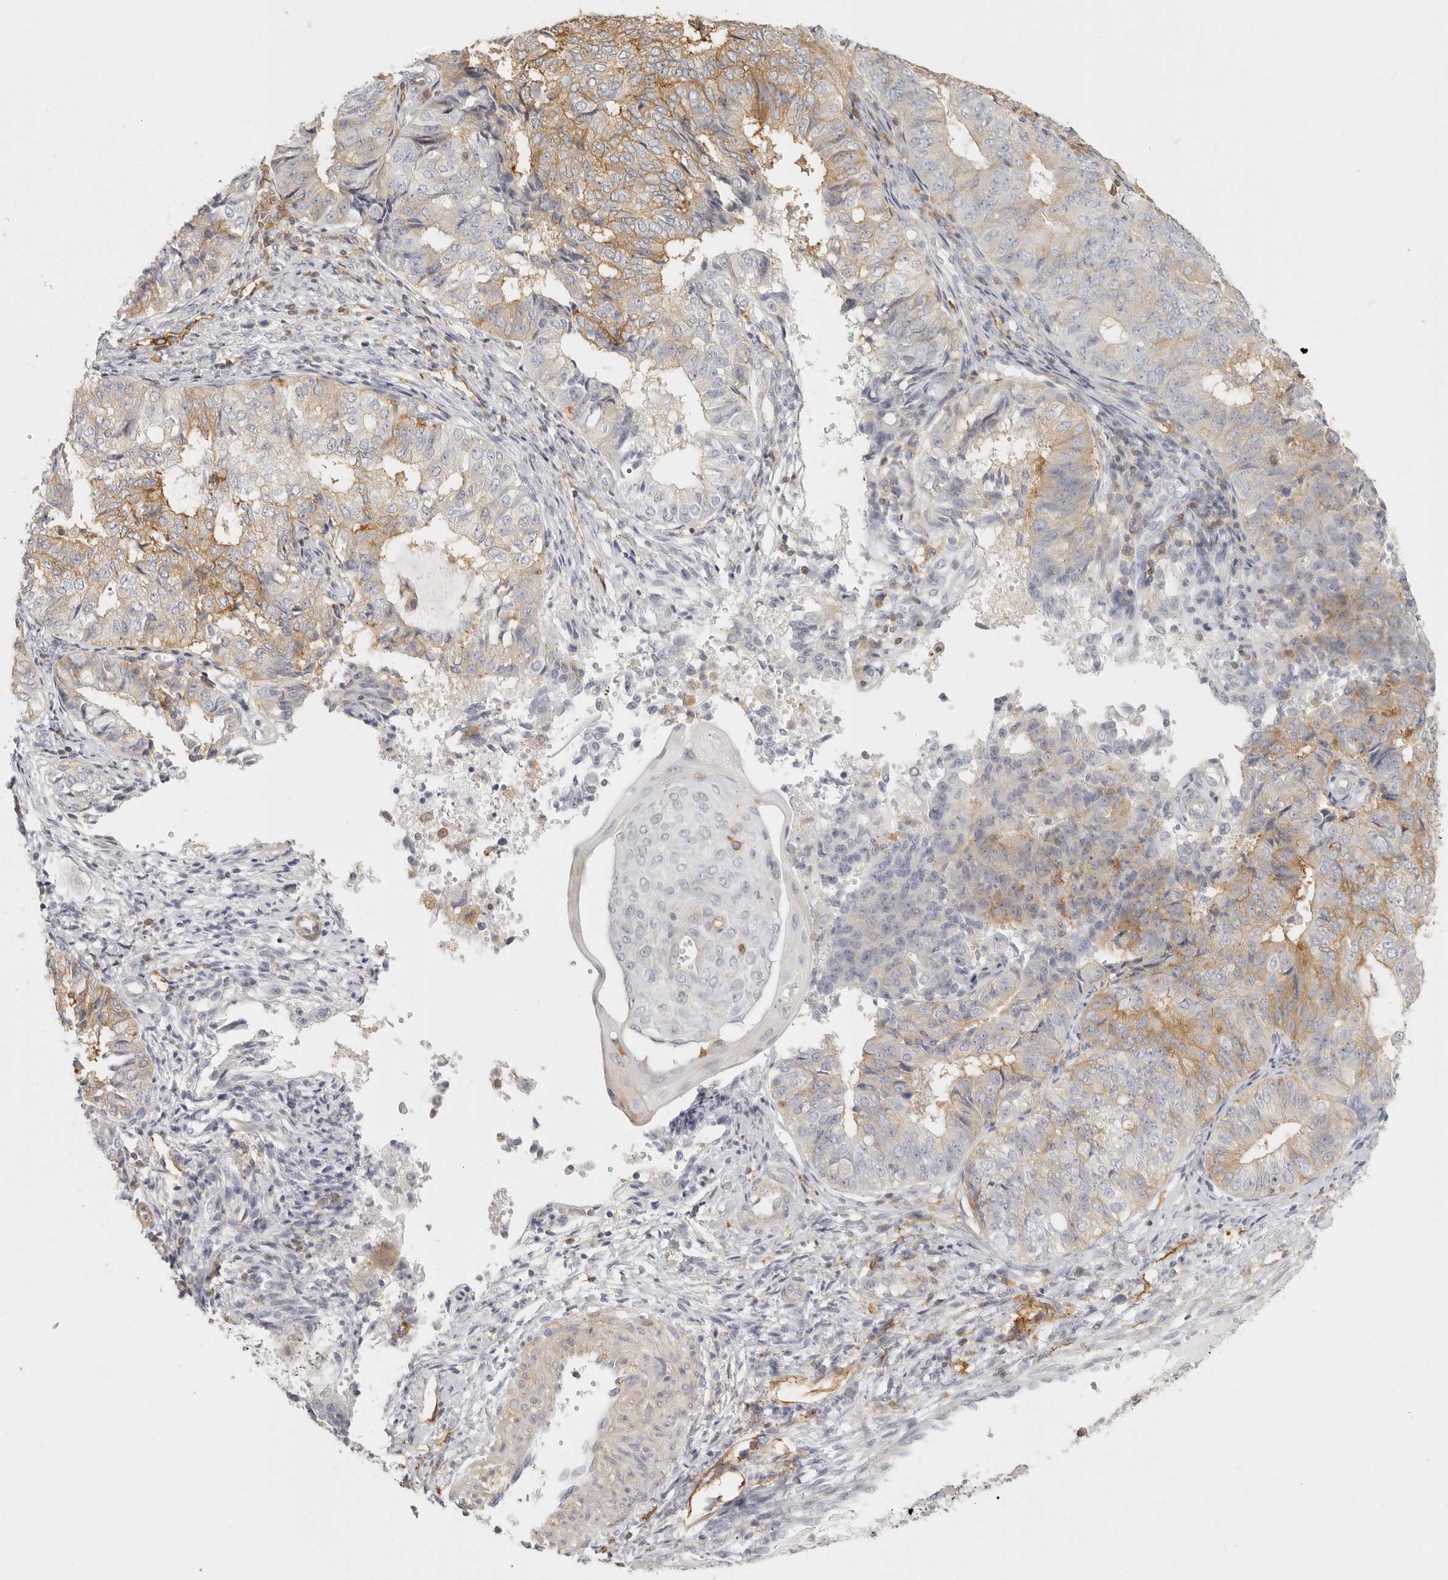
{"staining": {"intensity": "moderate", "quantity": "<25%", "location": "cytoplasmic/membranous"}, "tissue": "endometrial cancer", "cell_type": "Tumor cells", "image_type": "cancer", "snomed": [{"axis": "morphology", "description": "Adenocarcinoma, NOS"}, {"axis": "topography", "description": "Endometrium"}], "caption": "Immunohistochemistry (DAB (3,3'-diaminobenzidine)) staining of human endometrial adenocarcinoma displays moderate cytoplasmic/membranous protein expression in about <25% of tumor cells.", "gene": "NIBAN1", "patient": {"sex": "female", "age": 32}}